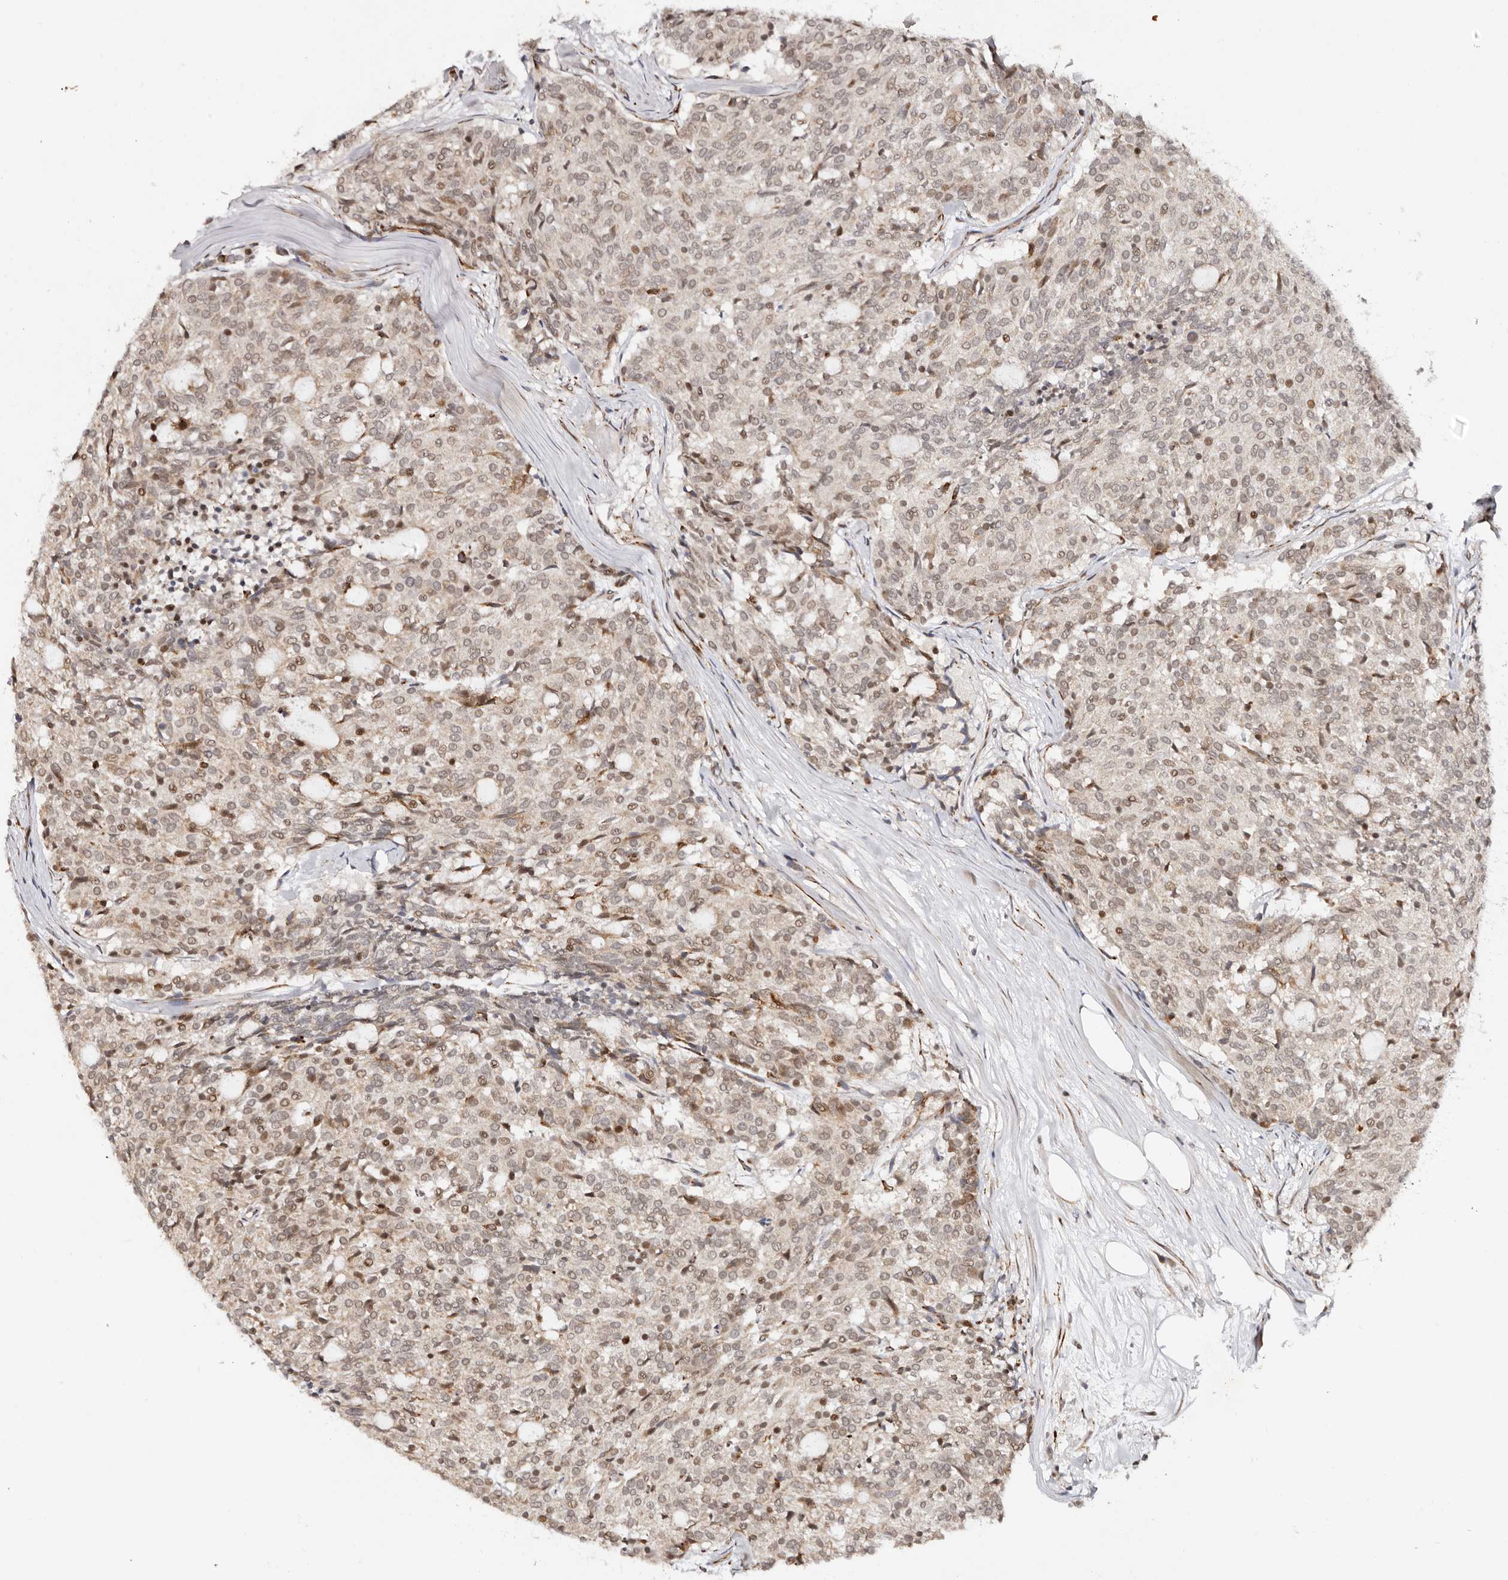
{"staining": {"intensity": "weak", "quantity": ">75%", "location": "nuclear"}, "tissue": "carcinoid", "cell_type": "Tumor cells", "image_type": "cancer", "snomed": [{"axis": "morphology", "description": "Carcinoid, malignant, NOS"}, {"axis": "topography", "description": "Pancreas"}], "caption": "This is an image of immunohistochemistry (IHC) staining of carcinoid (malignant), which shows weak staining in the nuclear of tumor cells.", "gene": "BCL2L15", "patient": {"sex": "female", "age": 54}}